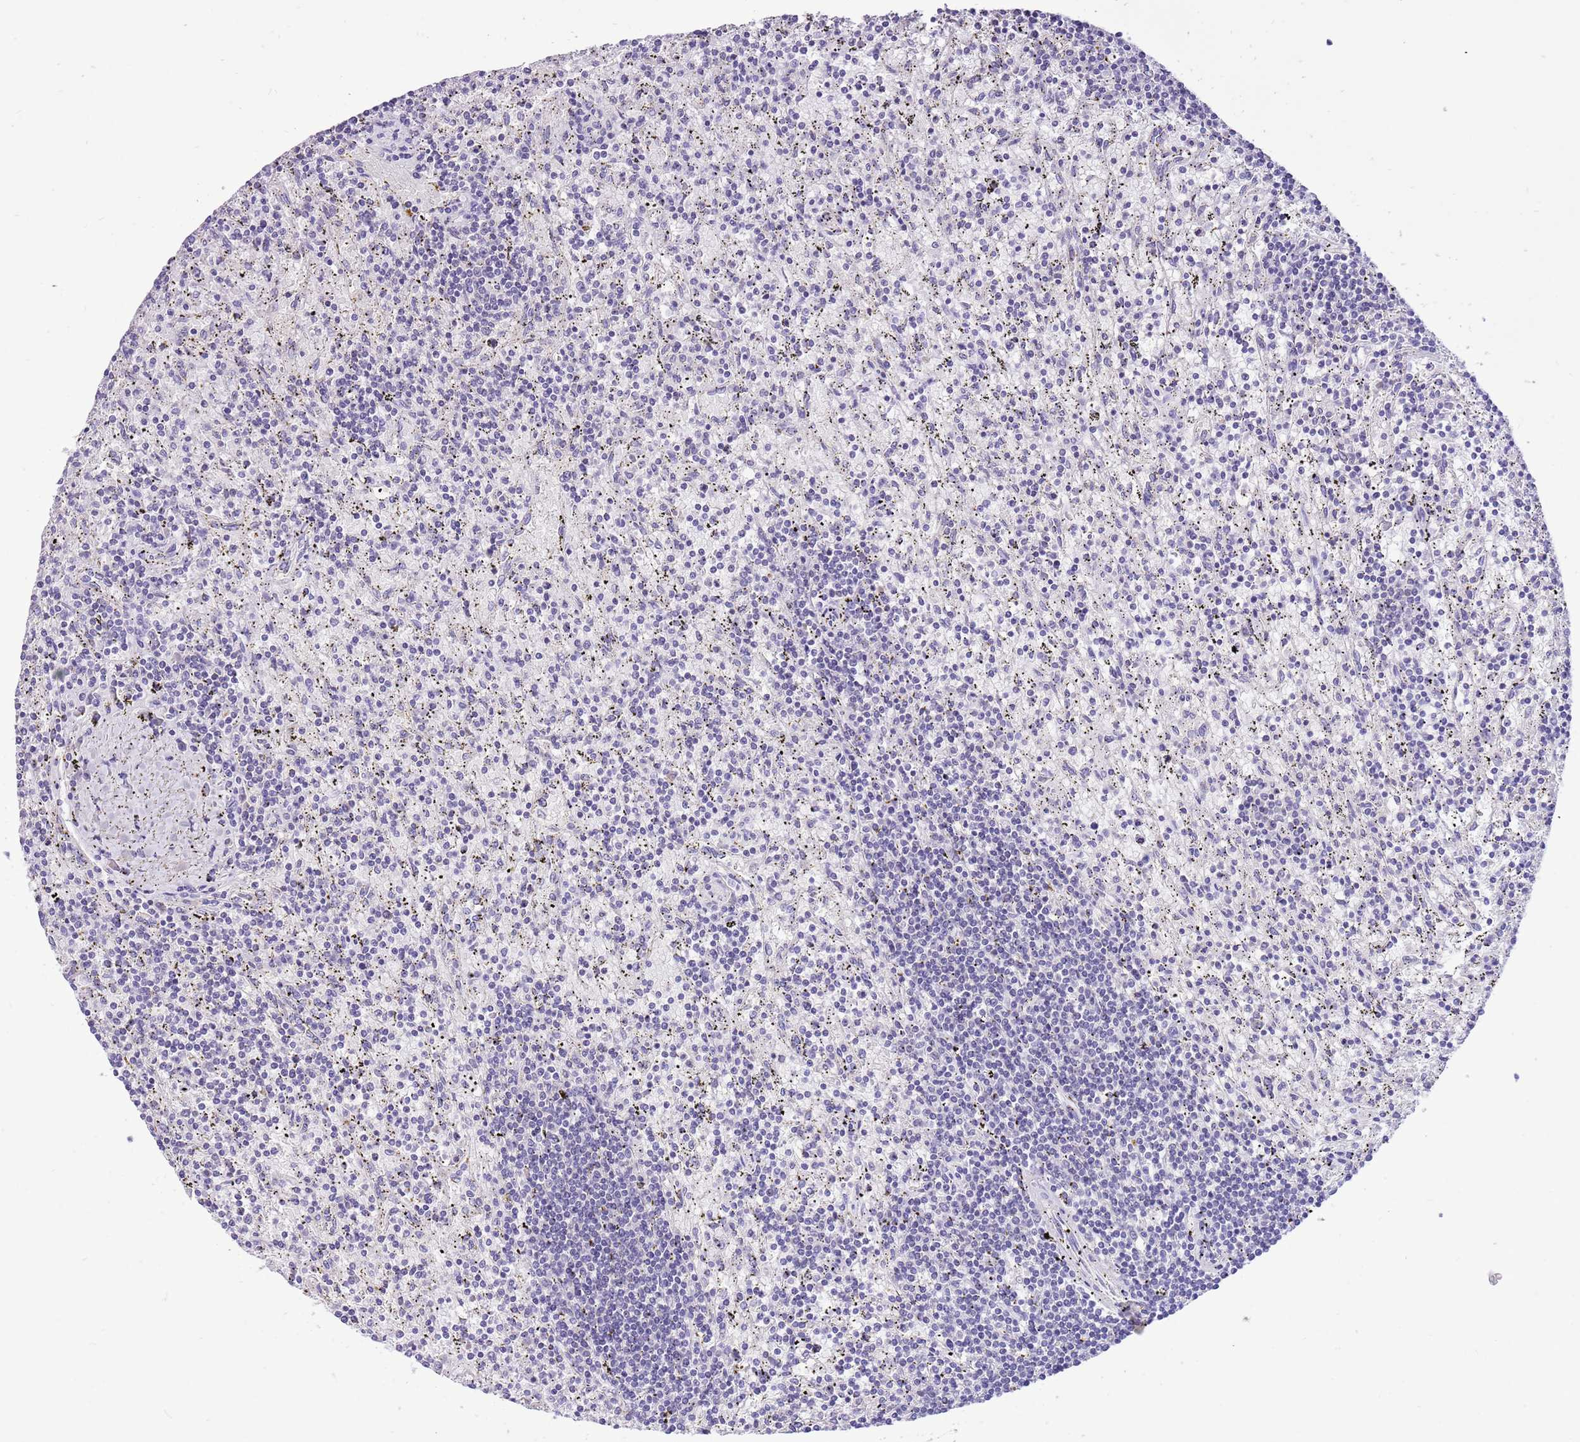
{"staining": {"intensity": "negative", "quantity": "none", "location": "none"}, "tissue": "lymphoma", "cell_type": "Tumor cells", "image_type": "cancer", "snomed": [{"axis": "morphology", "description": "Malignant lymphoma, non-Hodgkin's type, Low grade"}, {"axis": "topography", "description": "Spleen"}], "caption": "A high-resolution micrograph shows immunohistochemistry staining of lymphoma, which reveals no significant expression in tumor cells.", "gene": "GLCE", "patient": {"sex": "male", "age": 76}}